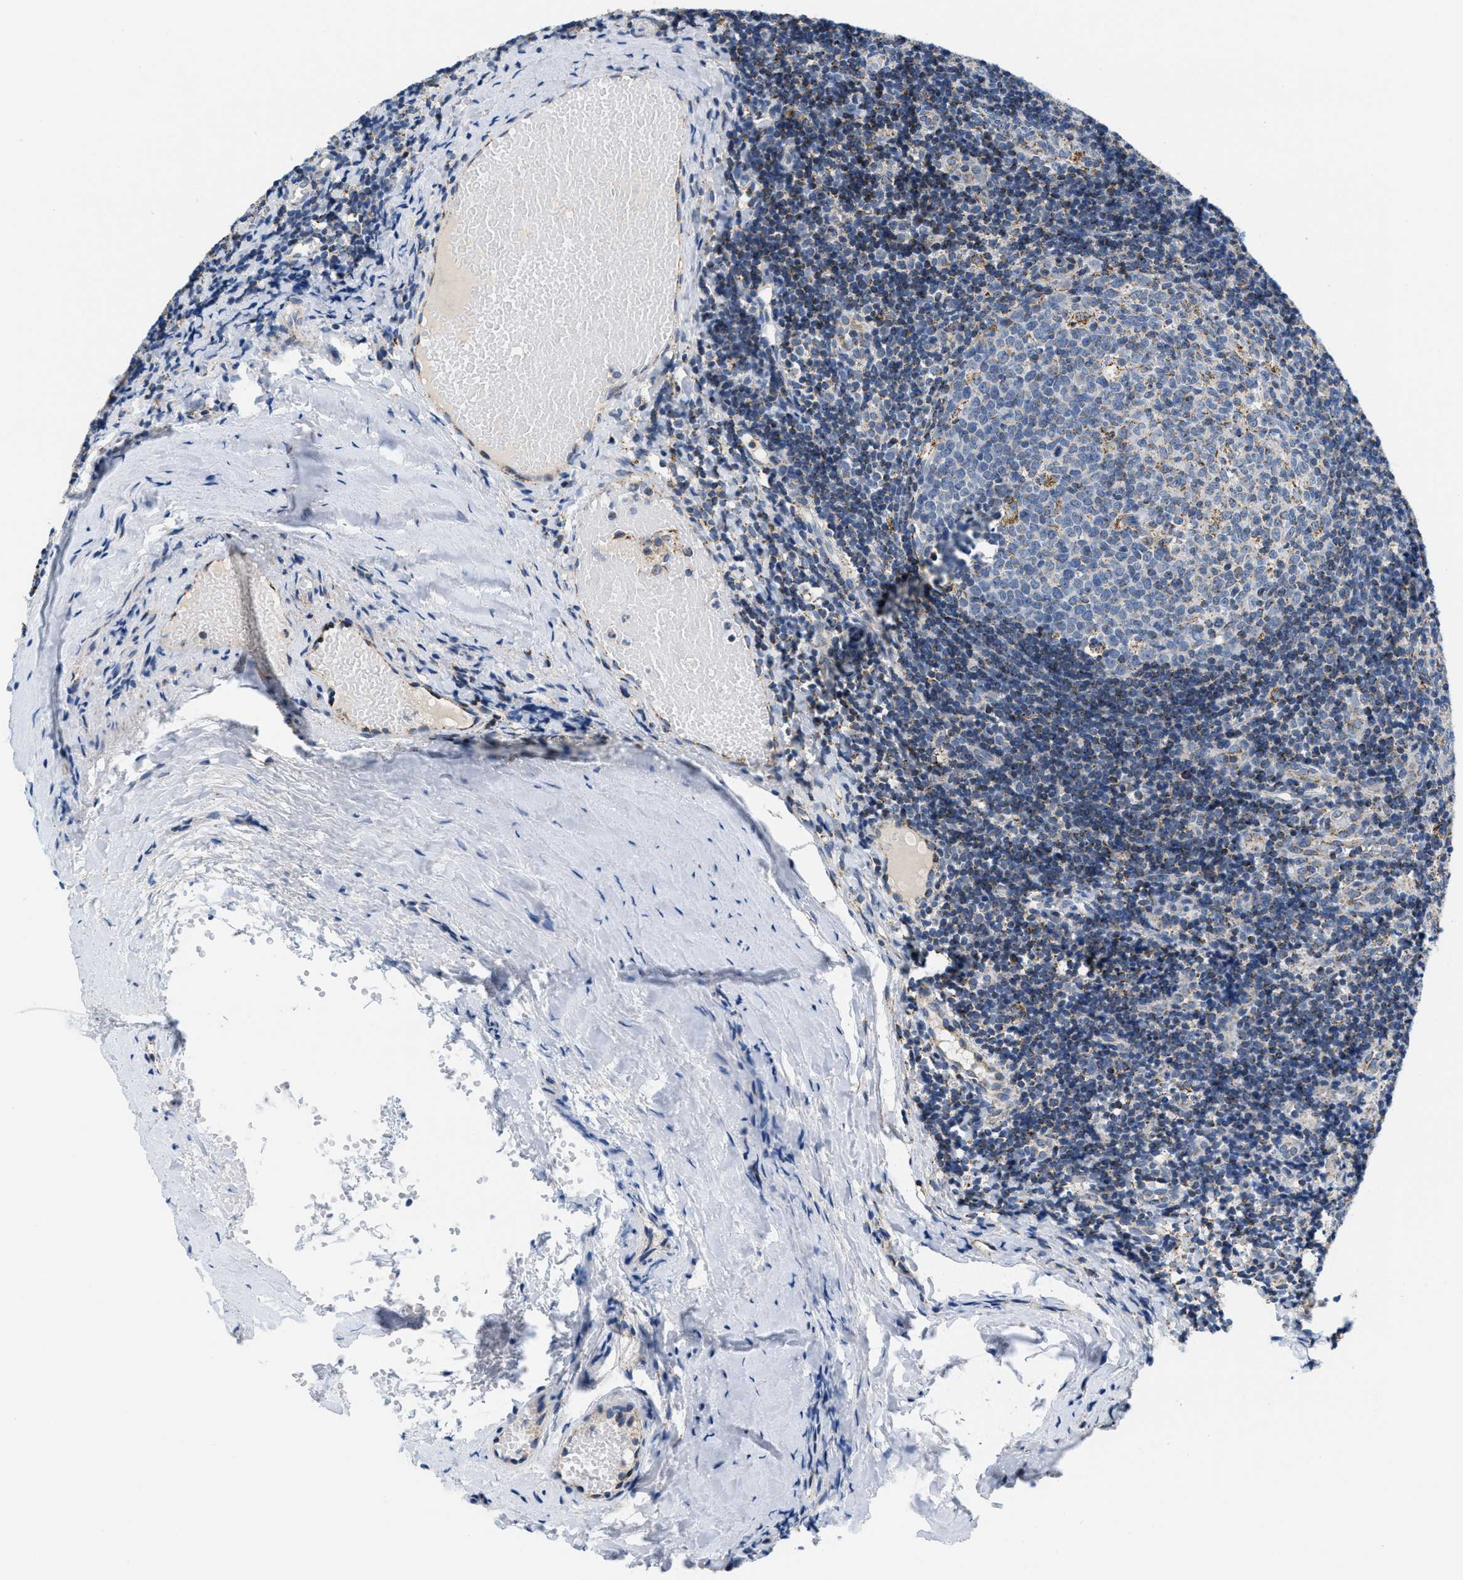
{"staining": {"intensity": "moderate", "quantity": "<25%", "location": "cytoplasmic/membranous"}, "tissue": "tonsil", "cell_type": "Germinal center cells", "image_type": "normal", "snomed": [{"axis": "morphology", "description": "Normal tissue, NOS"}, {"axis": "topography", "description": "Tonsil"}], "caption": "Immunohistochemical staining of unremarkable human tonsil shows <25% levels of moderate cytoplasmic/membranous protein positivity in approximately <25% of germinal center cells. The staining was performed using DAB (3,3'-diaminobenzidine), with brown indicating positive protein expression. Nuclei are stained blue with hematoxylin.", "gene": "KCNJ5", "patient": {"sex": "female", "age": 19}}